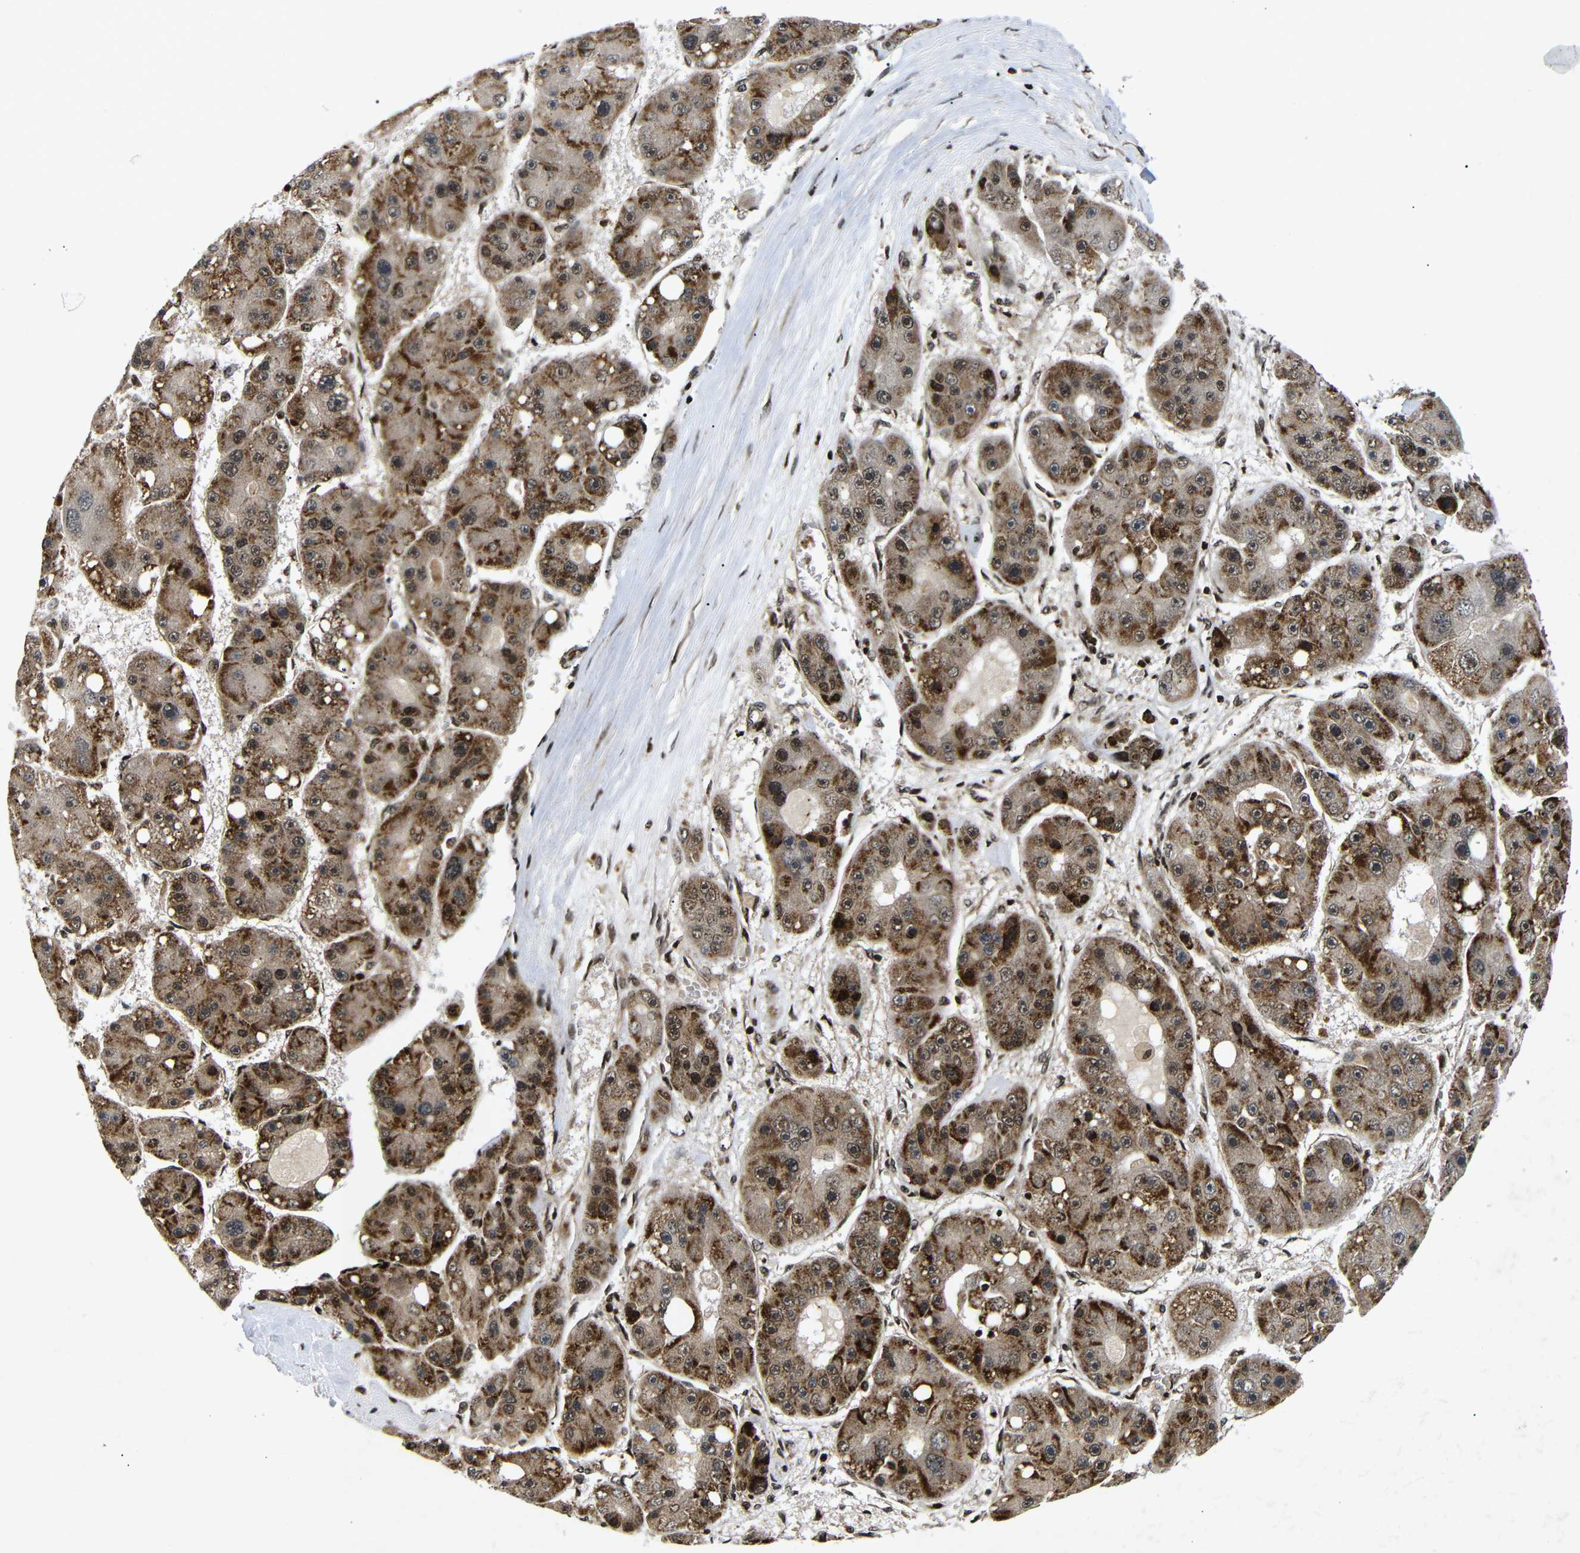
{"staining": {"intensity": "strong", "quantity": ">75%", "location": "cytoplasmic/membranous,nuclear"}, "tissue": "liver cancer", "cell_type": "Tumor cells", "image_type": "cancer", "snomed": [{"axis": "morphology", "description": "Carcinoma, Hepatocellular, NOS"}, {"axis": "topography", "description": "Liver"}], "caption": "Immunohistochemistry (IHC) of human liver cancer (hepatocellular carcinoma) reveals high levels of strong cytoplasmic/membranous and nuclear positivity in approximately >75% of tumor cells.", "gene": "KIF23", "patient": {"sex": "female", "age": 61}}